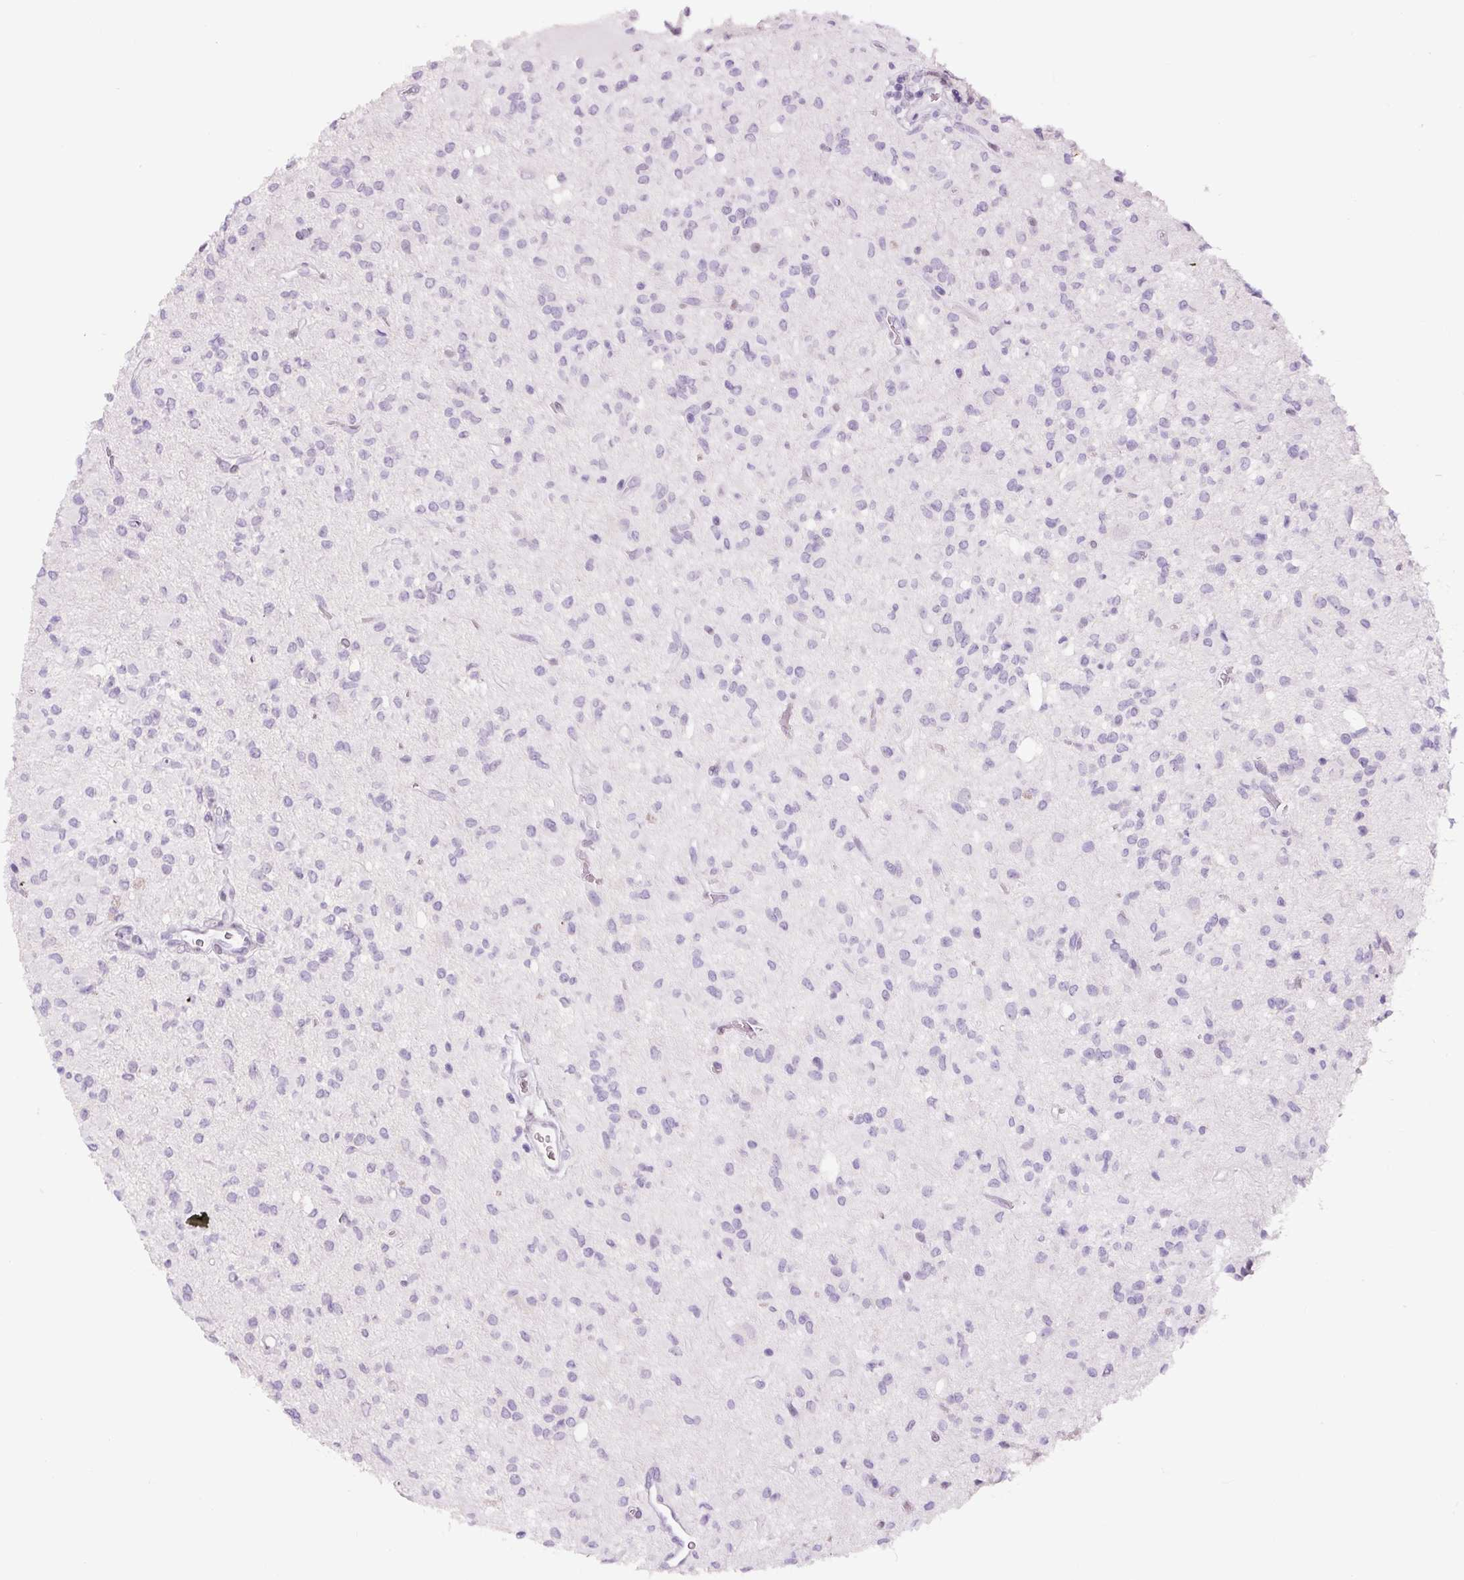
{"staining": {"intensity": "negative", "quantity": "none", "location": "none"}, "tissue": "glioma", "cell_type": "Tumor cells", "image_type": "cancer", "snomed": [{"axis": "morphology", "description": "Glioma, malignant, Low grade"}, {"axis": "topography", "description": "Brain"}], "caption": "This is an immunohistochemistry histopathology image of low-grade glioma (malignant). There is no positivity in tumor cells.", "gene": "SIX1", "patient": {"sex": "female", "age": 33}}